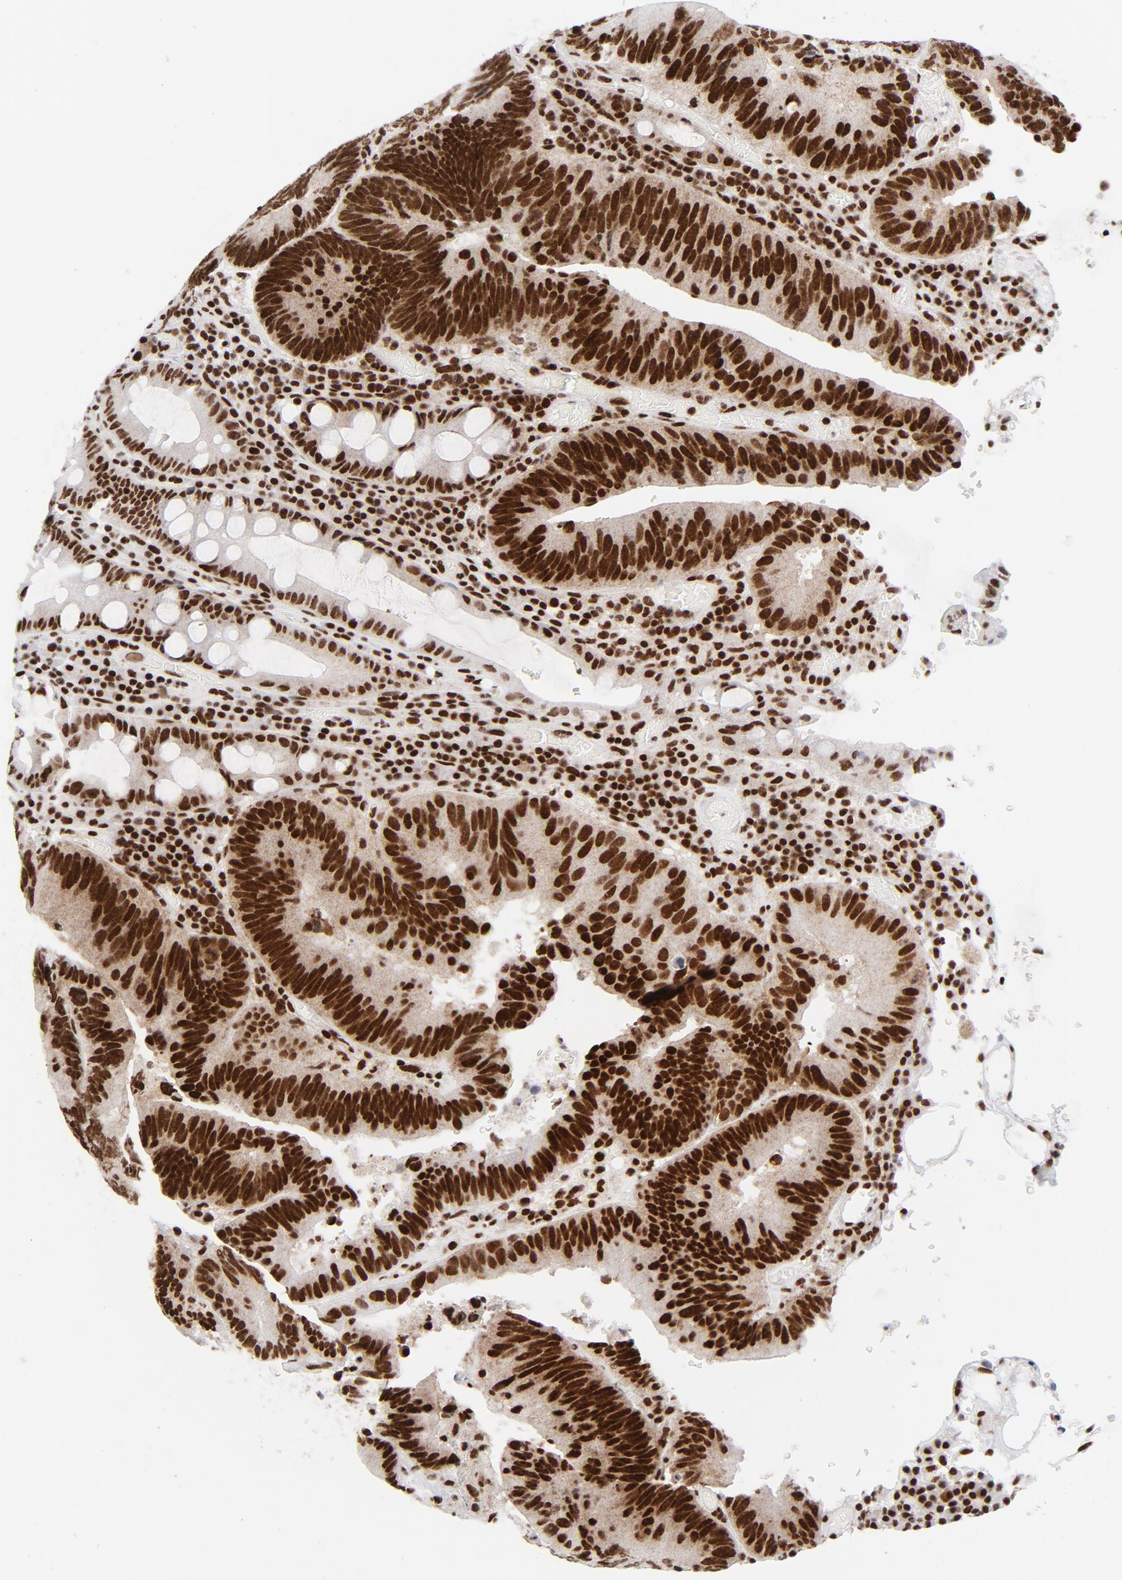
{"staining": {"intensity": "strong", "quantity": ">75%", "location": "nuclear"}, "tissue": "colorectal cancer", "cell_type": "Tumor cells", "image_type": "cancer", "snomed": [{"axis": "morphology", "description": "Normal tissue, NOS"}, {"axis": "morphology", "description": "Adenocarcinoma, NOS"}, {"axis": "topography", "description": "Colon"}], "caption": "Colorectal cancer stained with a protein marker reveals strong staining in tumor cells.", "gene": "NFYB", "patient": {"sex": "female", "age": 78}}